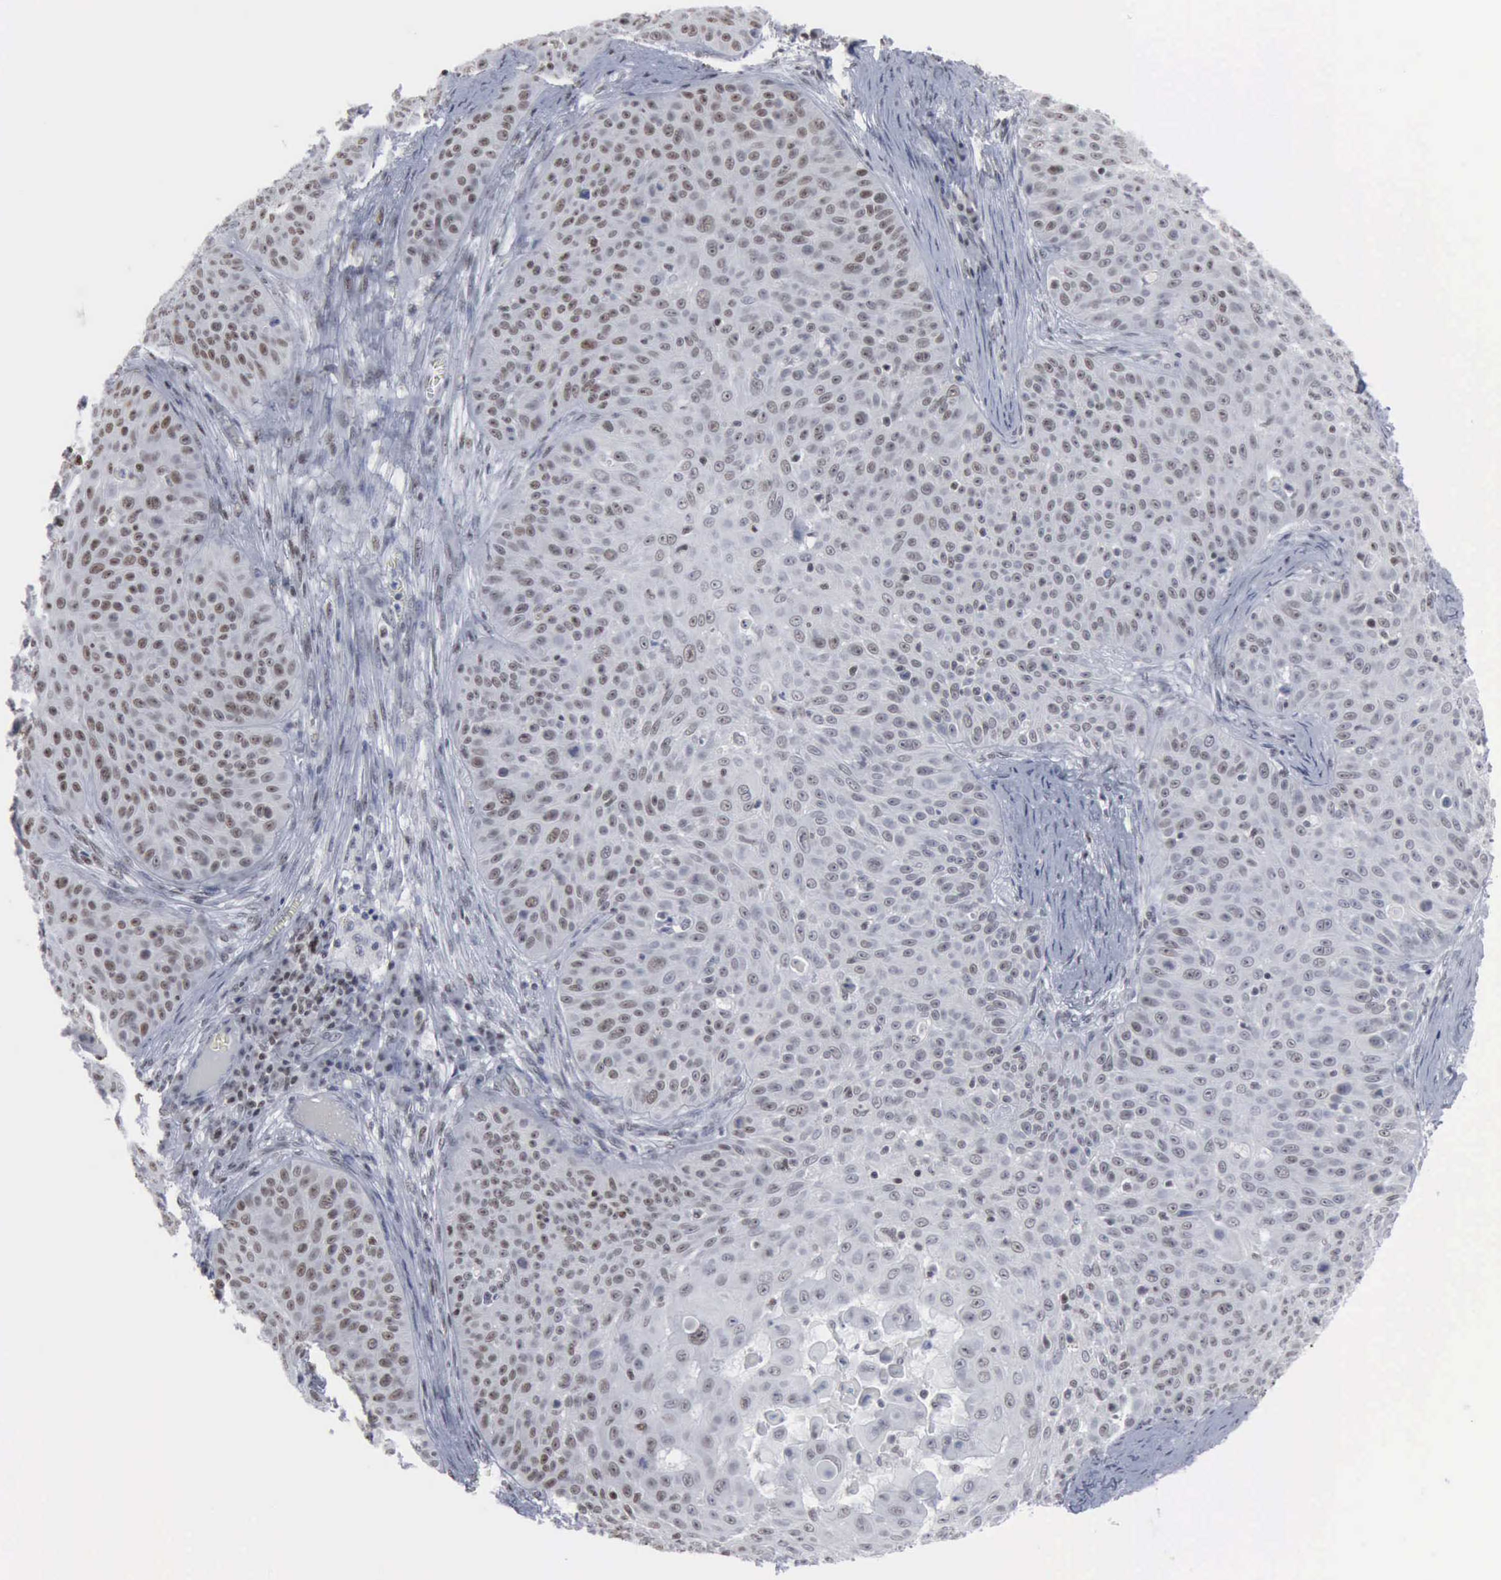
{"staining": {"intensity": "weak", "quantity": ">75%", "location": "nuclear"}, "tissue": "skin cancer", "cell_type": "Tumor cells", "image_type": "cancer", "snomed": [{"axis": "morphology", "description": "Squamous cell carcinoma, NOS"}, {"axis": "topography", "description": "Skin"}], "caption": "Immunohistochemical staining of skin cancer demonstrates weak nuclear protein staining in approximately >75% of tumor cells.", "gene": "XPA", "patient": {"sex": "male", "age": 82}}